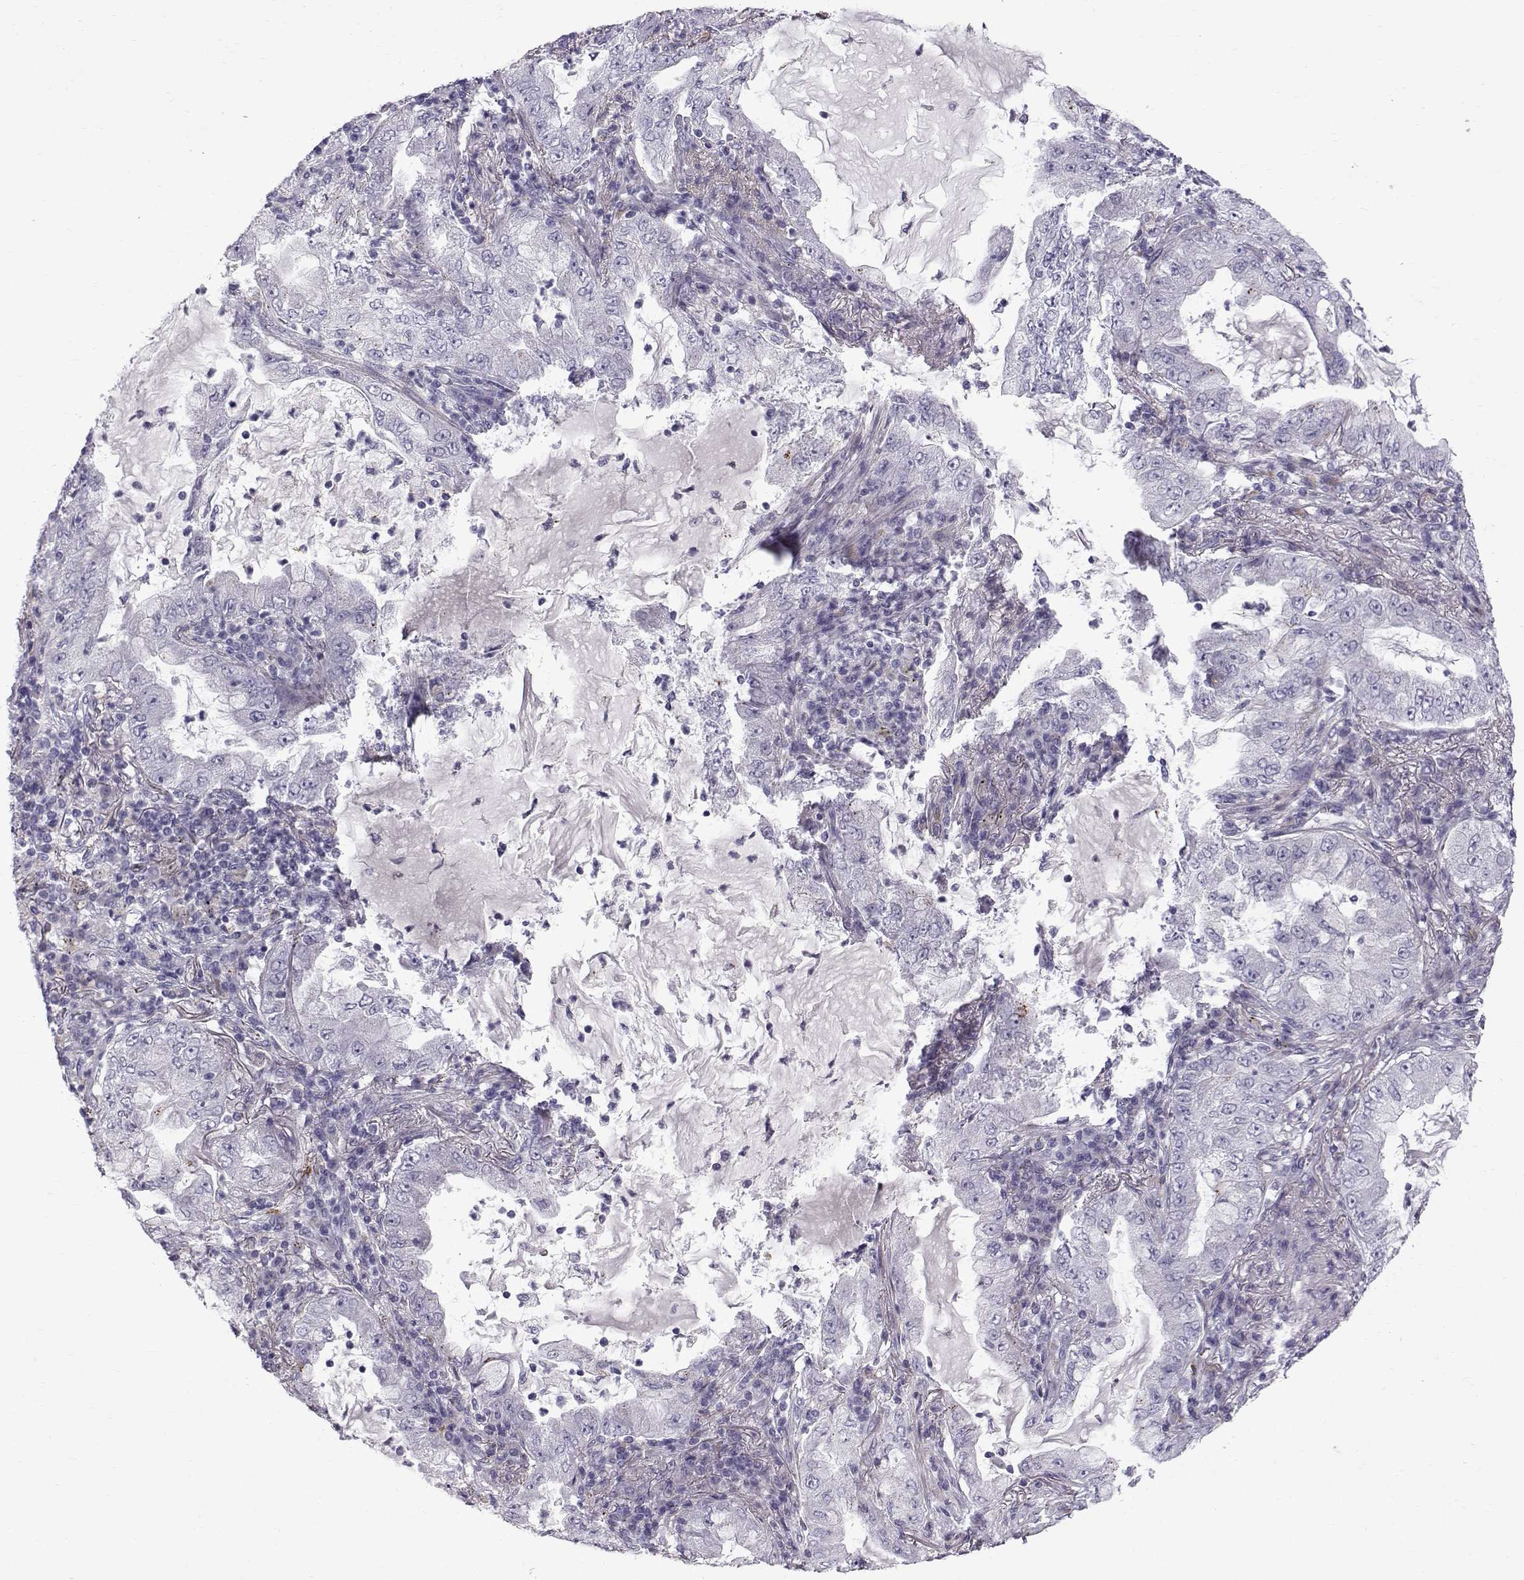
{"staining": {"intensity": "negative", "quantity": "none", "location": "none"}, "tissue": "lung cancer", "cell_type": "Tumor cells", "image_type": "cancer", "snomed": [{"axis": "morphology", "description": "Adenocarcinoma, NOS"}, {"axis": "topography", "description": "Lung"}], "caption": "Tumor cells show no significant protein staining in lung adenocarcinoma.", "gene": "CALCR", "patient": {"sex": "female", "age": 73}}